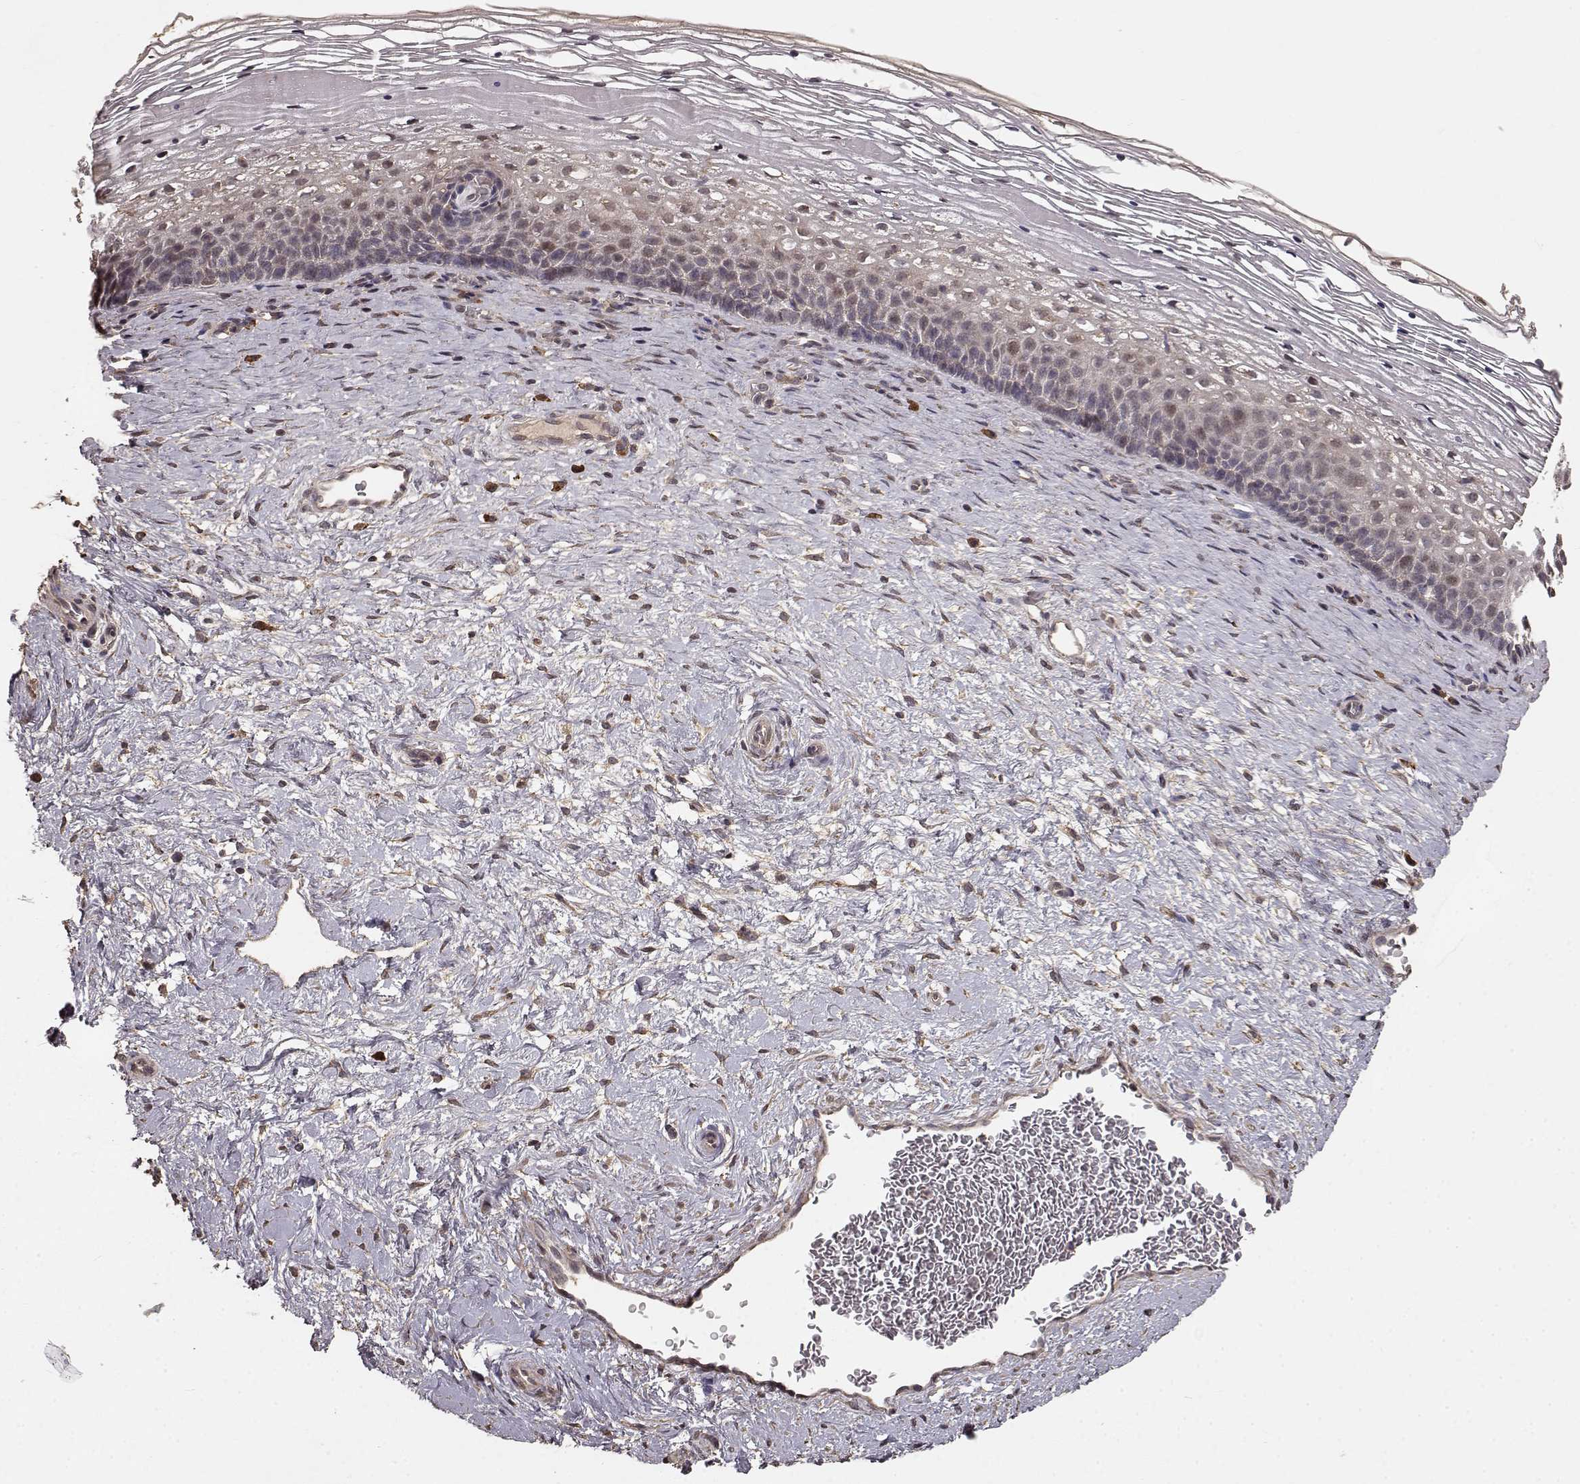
{"staining": {"intensity": "negative", "quantity": "none", "location": "none"}, "tissue": "cervix", "cell_type": "Glandular cells", "image_type": "normal", "snomed": [{"axis": "morphology", "description": "Normal tissue, NOS"}, {"axis": "topography", "description": "Cervix"}], "caption": "Protein analysis of normal cervix exhibits no significant positivity in glandular cells. The staining is performed using DAB (3,3'-diaminobenzidine) brown chromogen with nuclei counter-stained in using hematoxylin.", "gene": "USP15", "patient": {"sex": "female", "age": 34}}